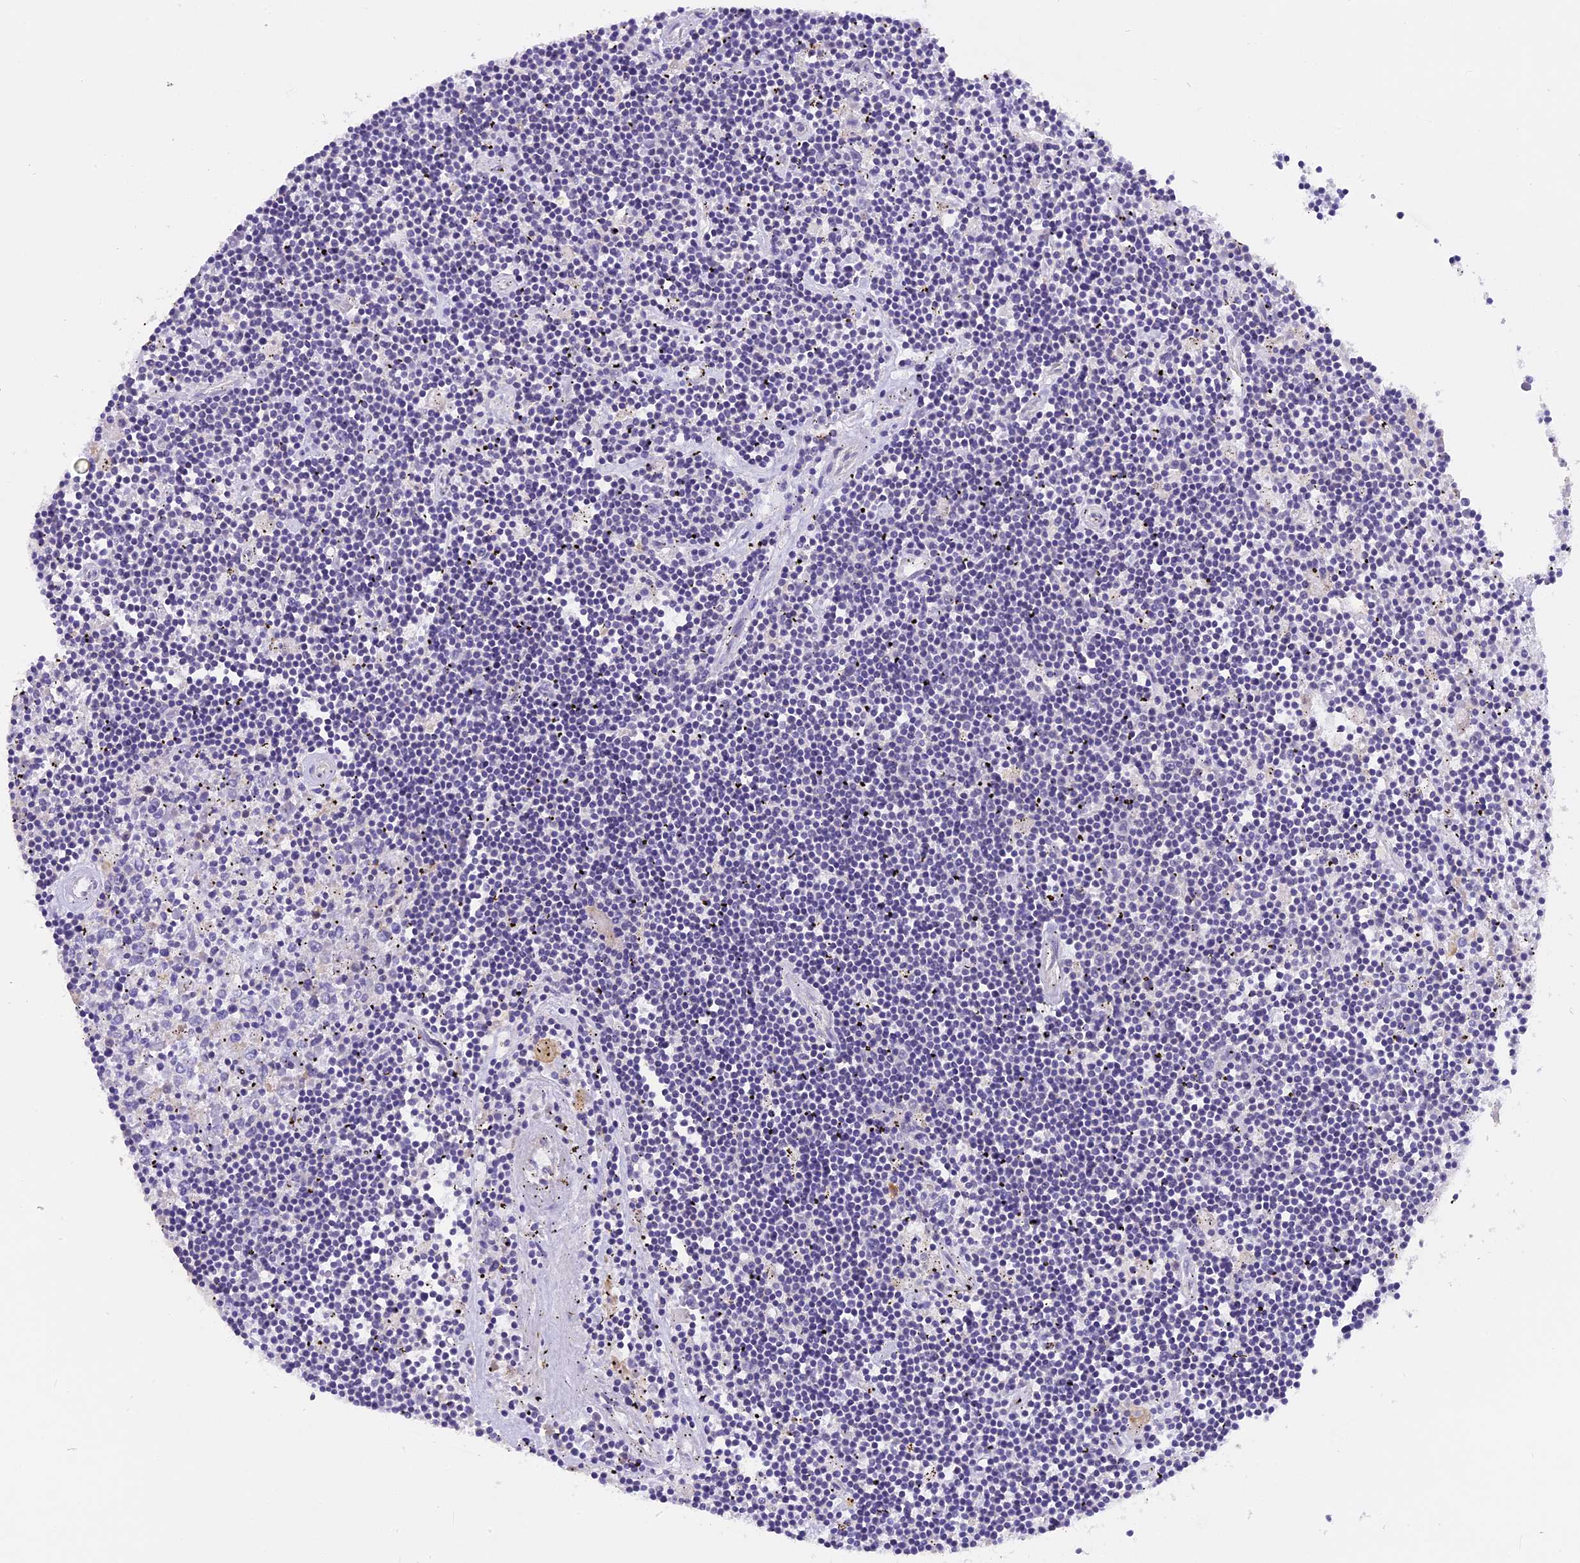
{"staining": {"intensity": "negative", "quantity": "none", "location": "none"}, "tissue": "lymphoma", "cell_type": "Tumor cells", "image_type": "cancer", "snomed": [{"axis": "morphology", "description": "Malignant lymphoma, non-Hodgkin's type, Low grade"}, {"axis": "topography", "description": "Spleen"}], "caption": "Protein analysis of lymphoma reveals no significant staining in tumor cells. The staining was performed using DAB (3,3'-diaminobenzidine) to visualize the protein expression in brown, while the nuclei were stained in blue with hematoxylin (Magnification: 20x).", "gene": "TRIM3", "patient": {"sex": "male", "age": 76}}